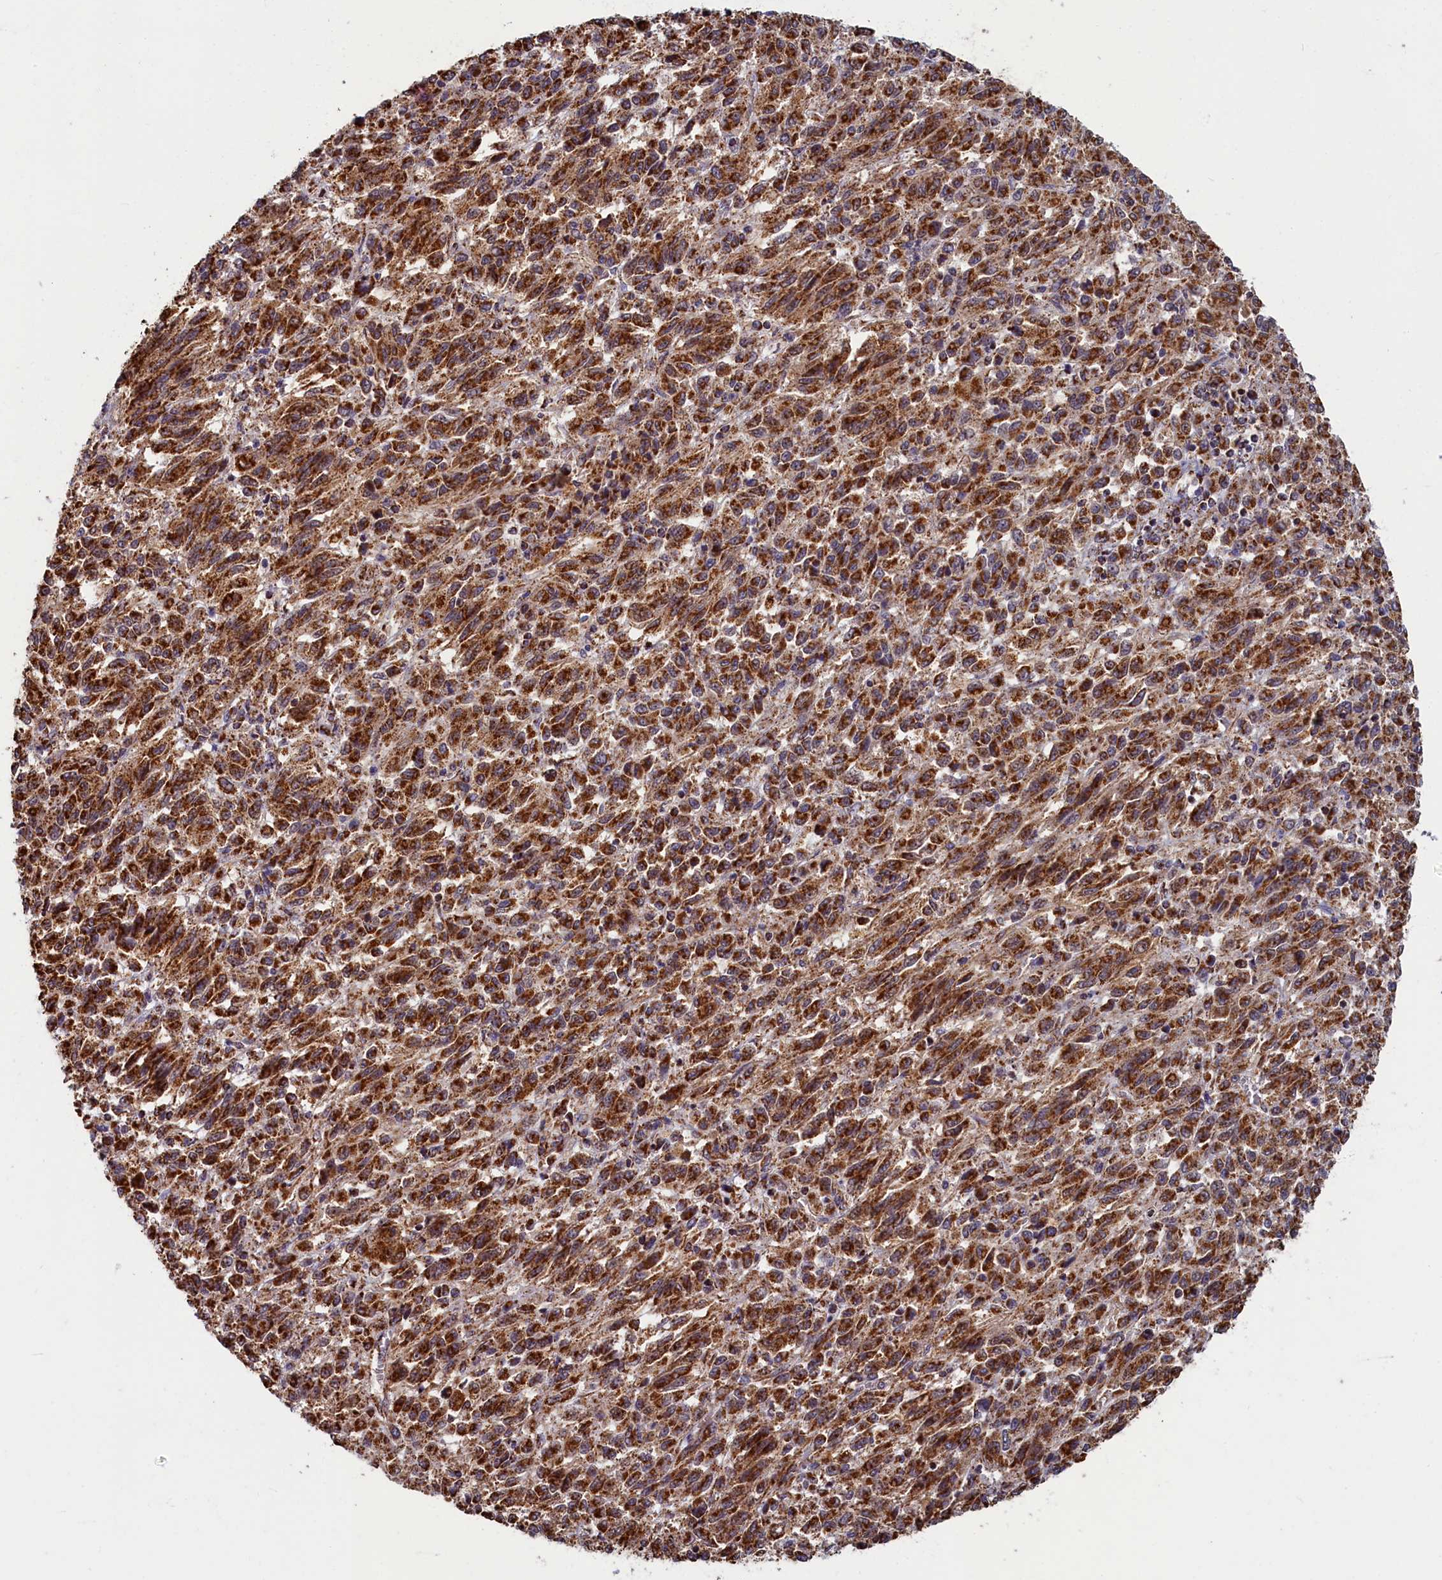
{"staining": {"intensity": "strong", "quantity": ">75%", "location": "cytoplasmic/membranous"}, "tissue": "melanoma", "cell_type": "Tumor cells", "image_type": "cancer", "snomed": [{"axis": "morphology", "description": "Malignant melanoma, Metastatic site"}, {"axis": "topography", "description": "Lung"}], "caption": "Protein expression analysis of human melanoma reveals strong cytoplasmic/membranous staining in about >75% of tumor cells.", "gene": "SPR", "patient": {"sex": "male", "age": 64}}